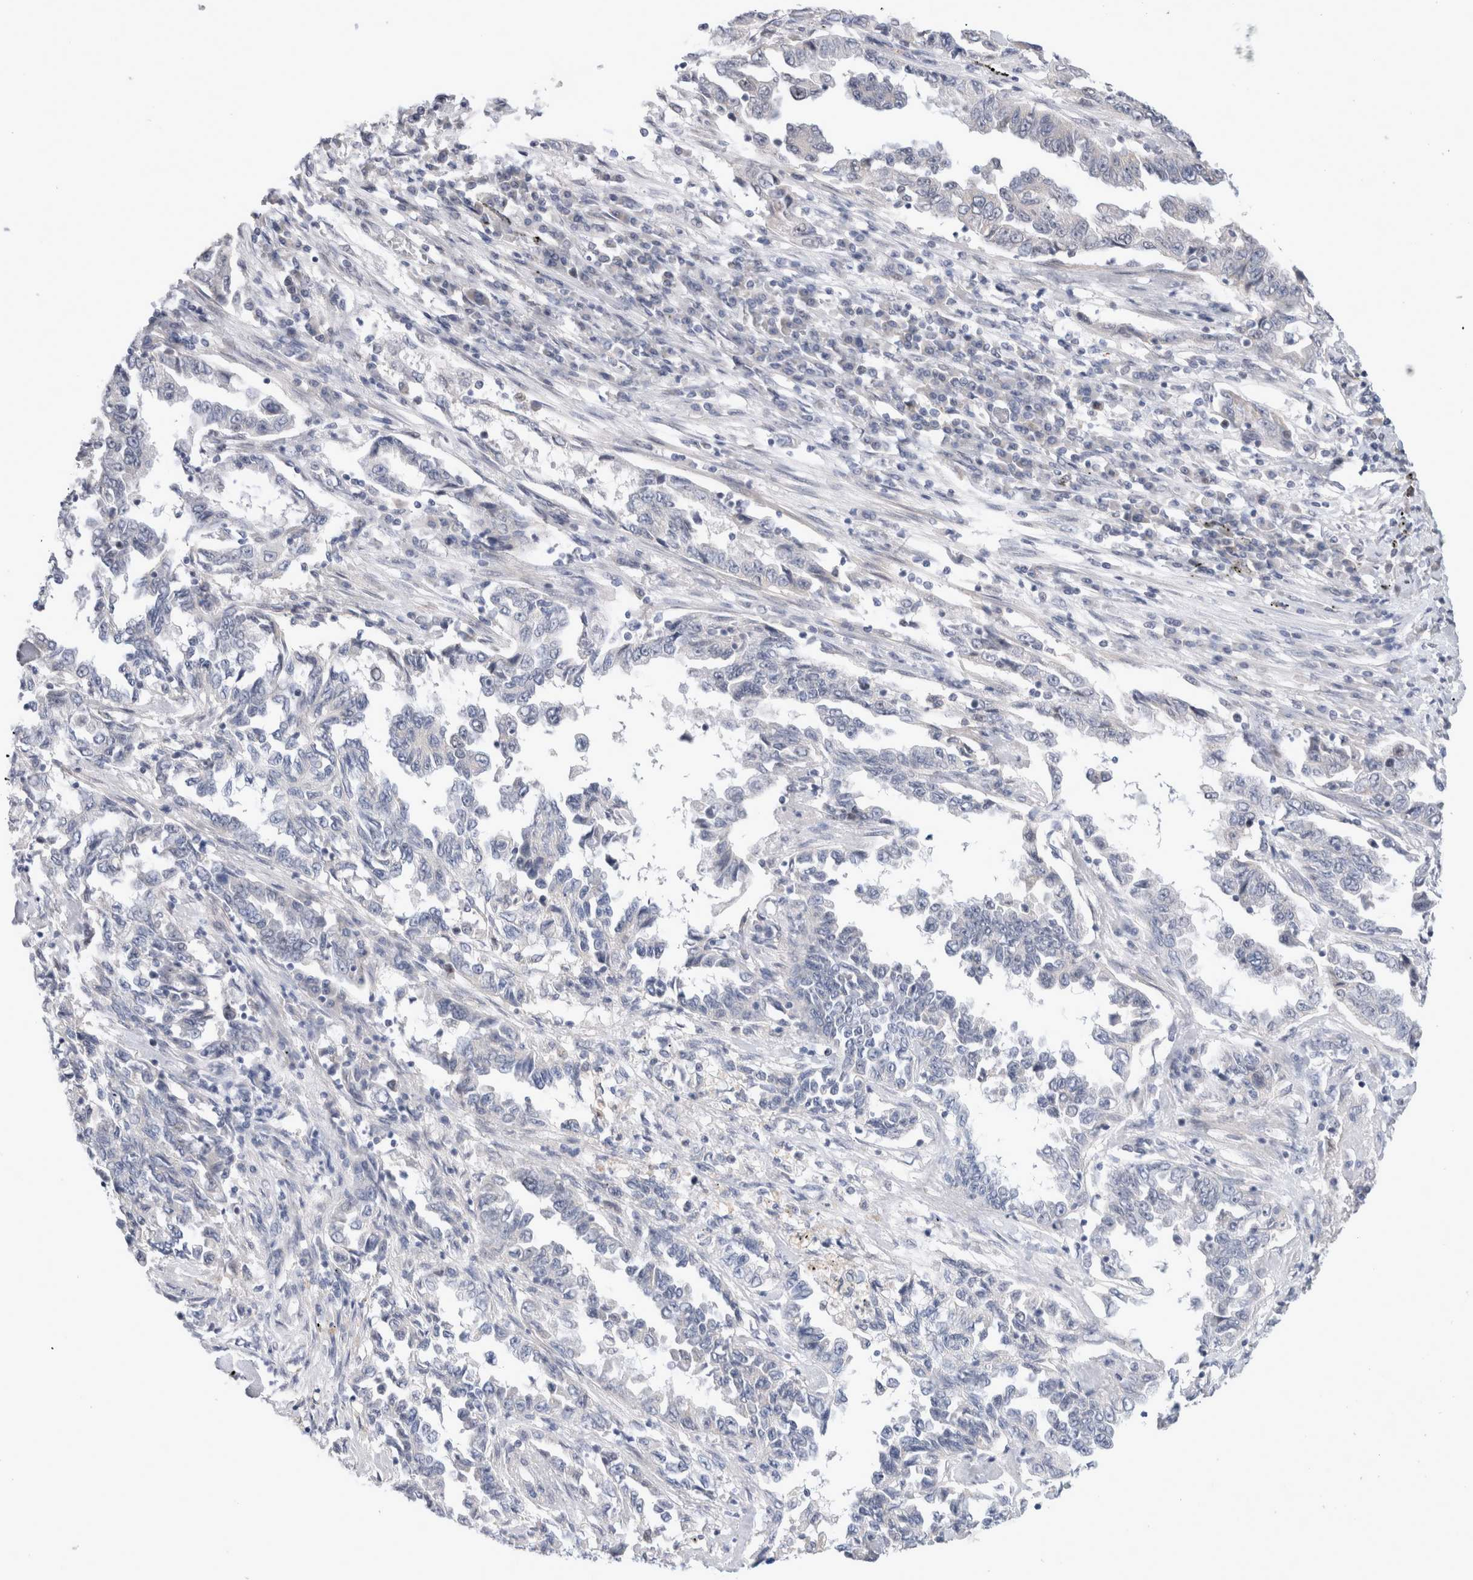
{"staining": {"intensity": "negative", "quantity": "none", "location": "none"}, "tissue": "lung cancer", "cell_type": "Tumor cells", "image_type": "cancer", "snomed": [{"axis": "morphology", "description": "Adenocarcinoma, NOS"}, {"axis": "topography", "description": "Lung"}], "caption": "IHC of lung cancer displays no expression in tumor cells. (Brightfield microscopy of DAB IHC at high magnification).", "gene": "KNL1", "patient": {"sex": "female", "age": 51}}